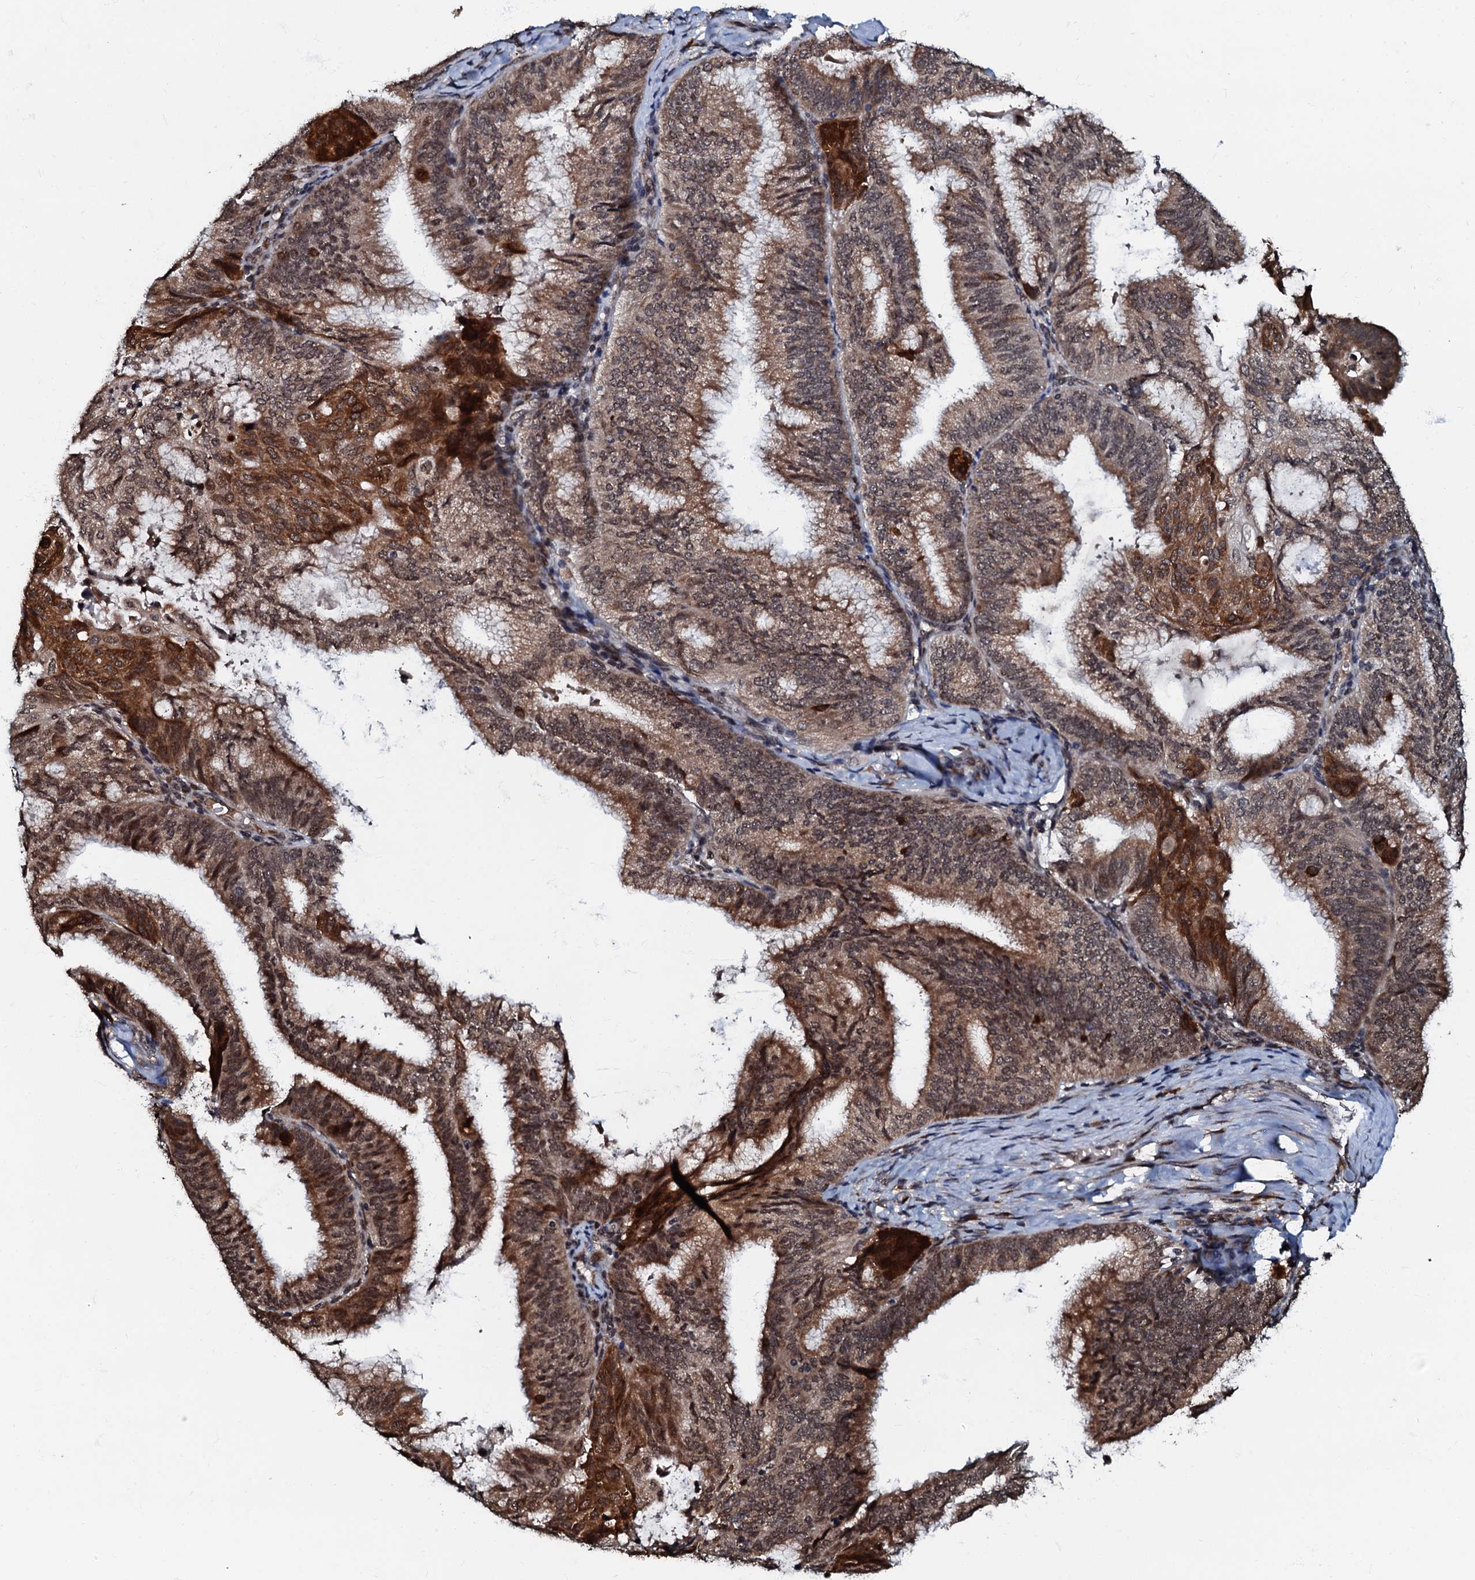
{"staining": {"intensity": "moderate", "quantity": ">75%", "location": "cytoplasmic/membranous,nuclear"}, "tissue": "endometrial cancer", "cell_type": "Tumor cells", "image_type": "cancer", "snomed": [{"axis": "morphology", "description": "Adenocarcinoma, NOS"}, {"axis": "topography", "description": "Endometrium"}], "caption": "This image shows endometrial adenocarcinoma stained with immunohistochemistry (IHC) to label a protein in brown. The cytoplasmic/membranous and nuclear of tumor cells show moderate positivity for the protein. Nuclei are counter-stained blue.", "gene": "C18orf32", "patient": {"sex": "female", "age": 49}}